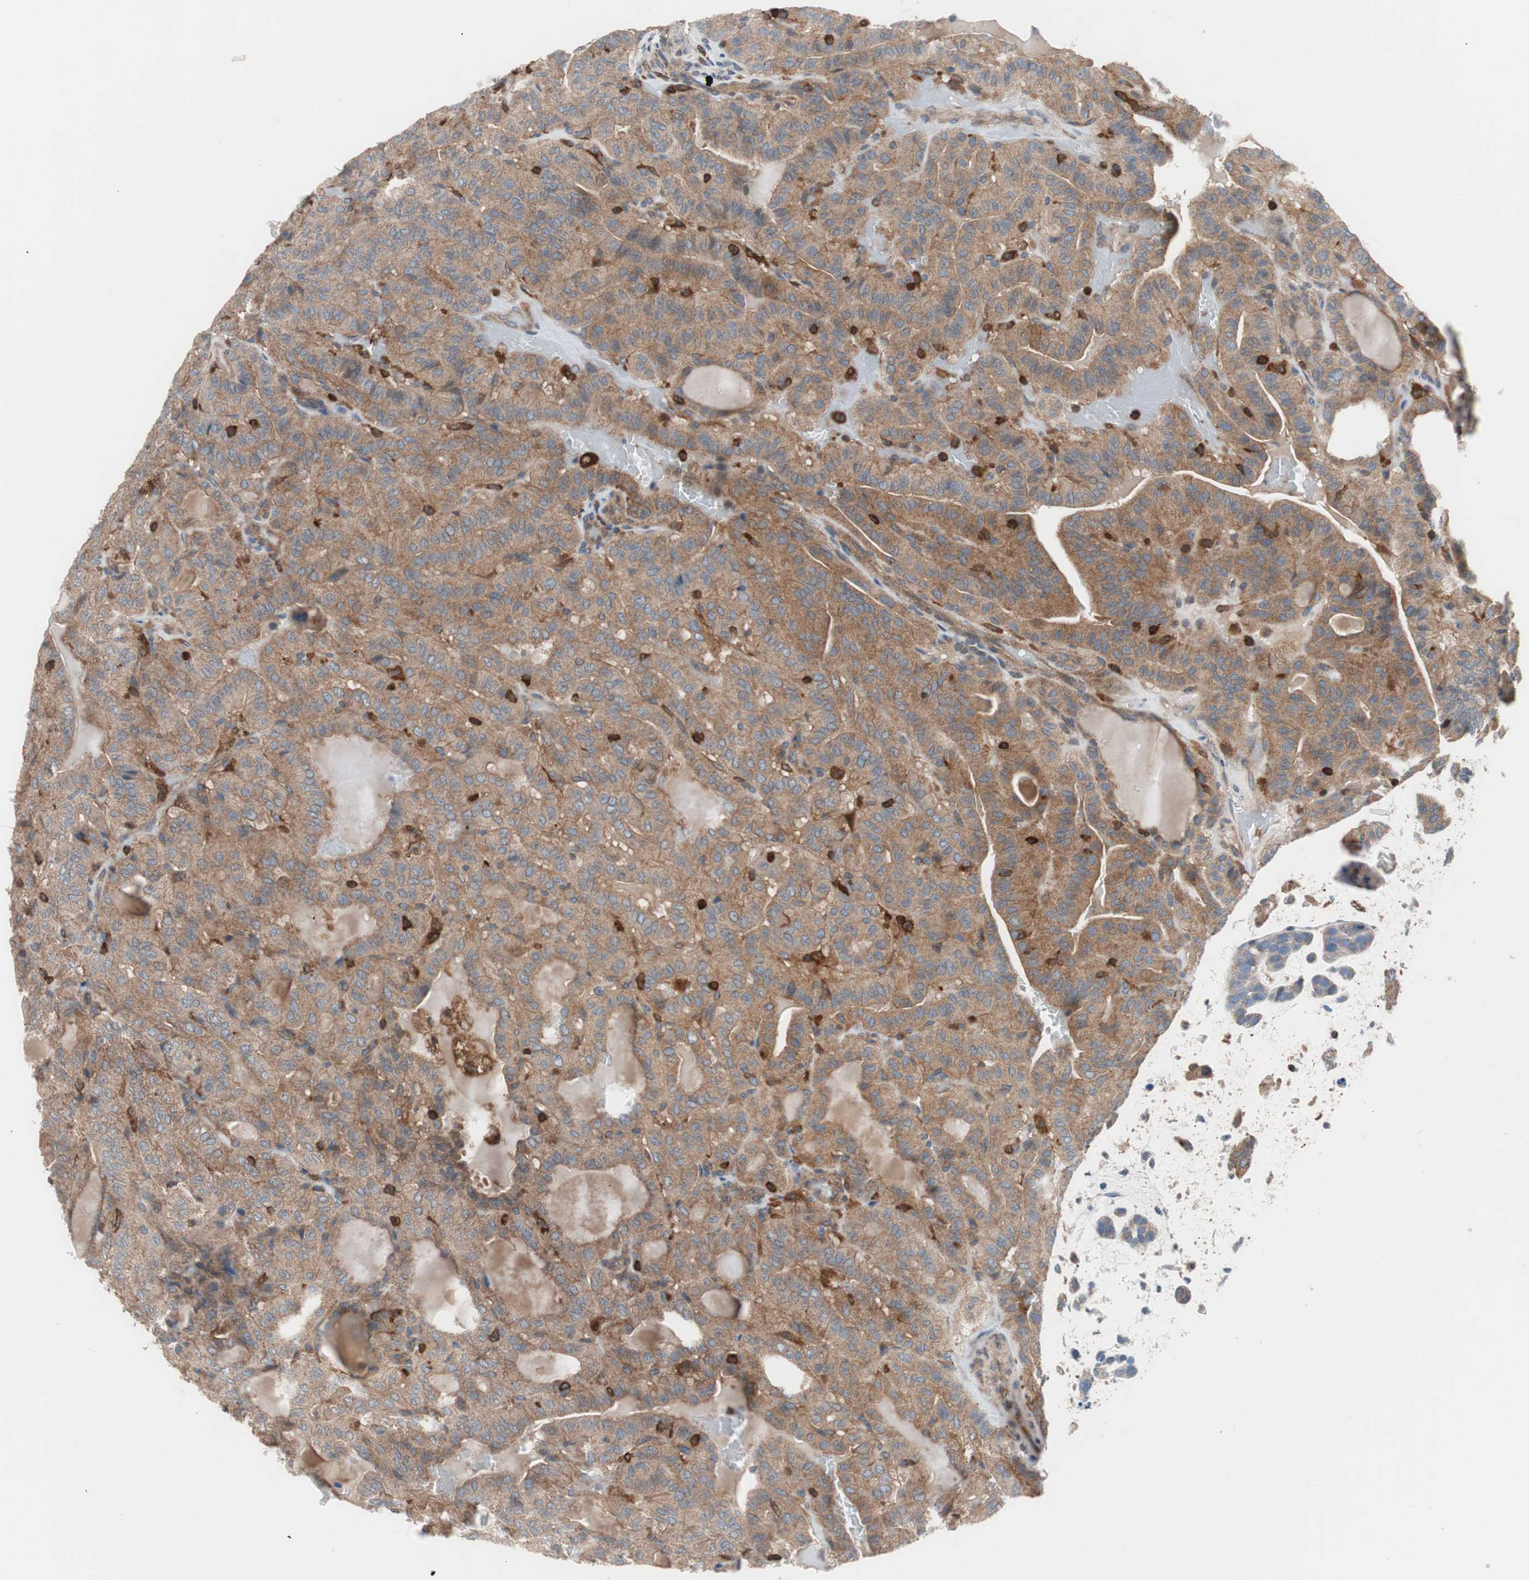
{"staining": {"intensity": "moderate", "quantity": ">75%", "location": "cytoplasmic/membranous"}, "tissue": "thyroid cancer", "cell_type": "Tumor cells", "image_type": "cancer", "snomed": [{"axis": "morphology", "description": "Papillary adenocarcinoma, NOS"}, {"axis": "topography", "description": "Thyroid gland"}], "caption": "A high-resolution image shows immunohistochemistry staining of thyroid papillary adenocarcinoma, which reveals moderate cytoplasmic/membranous expression in about >75% of tumor cells.", "gene": "PIK3R1", "patient": {"sex": "male", "age": 77}}